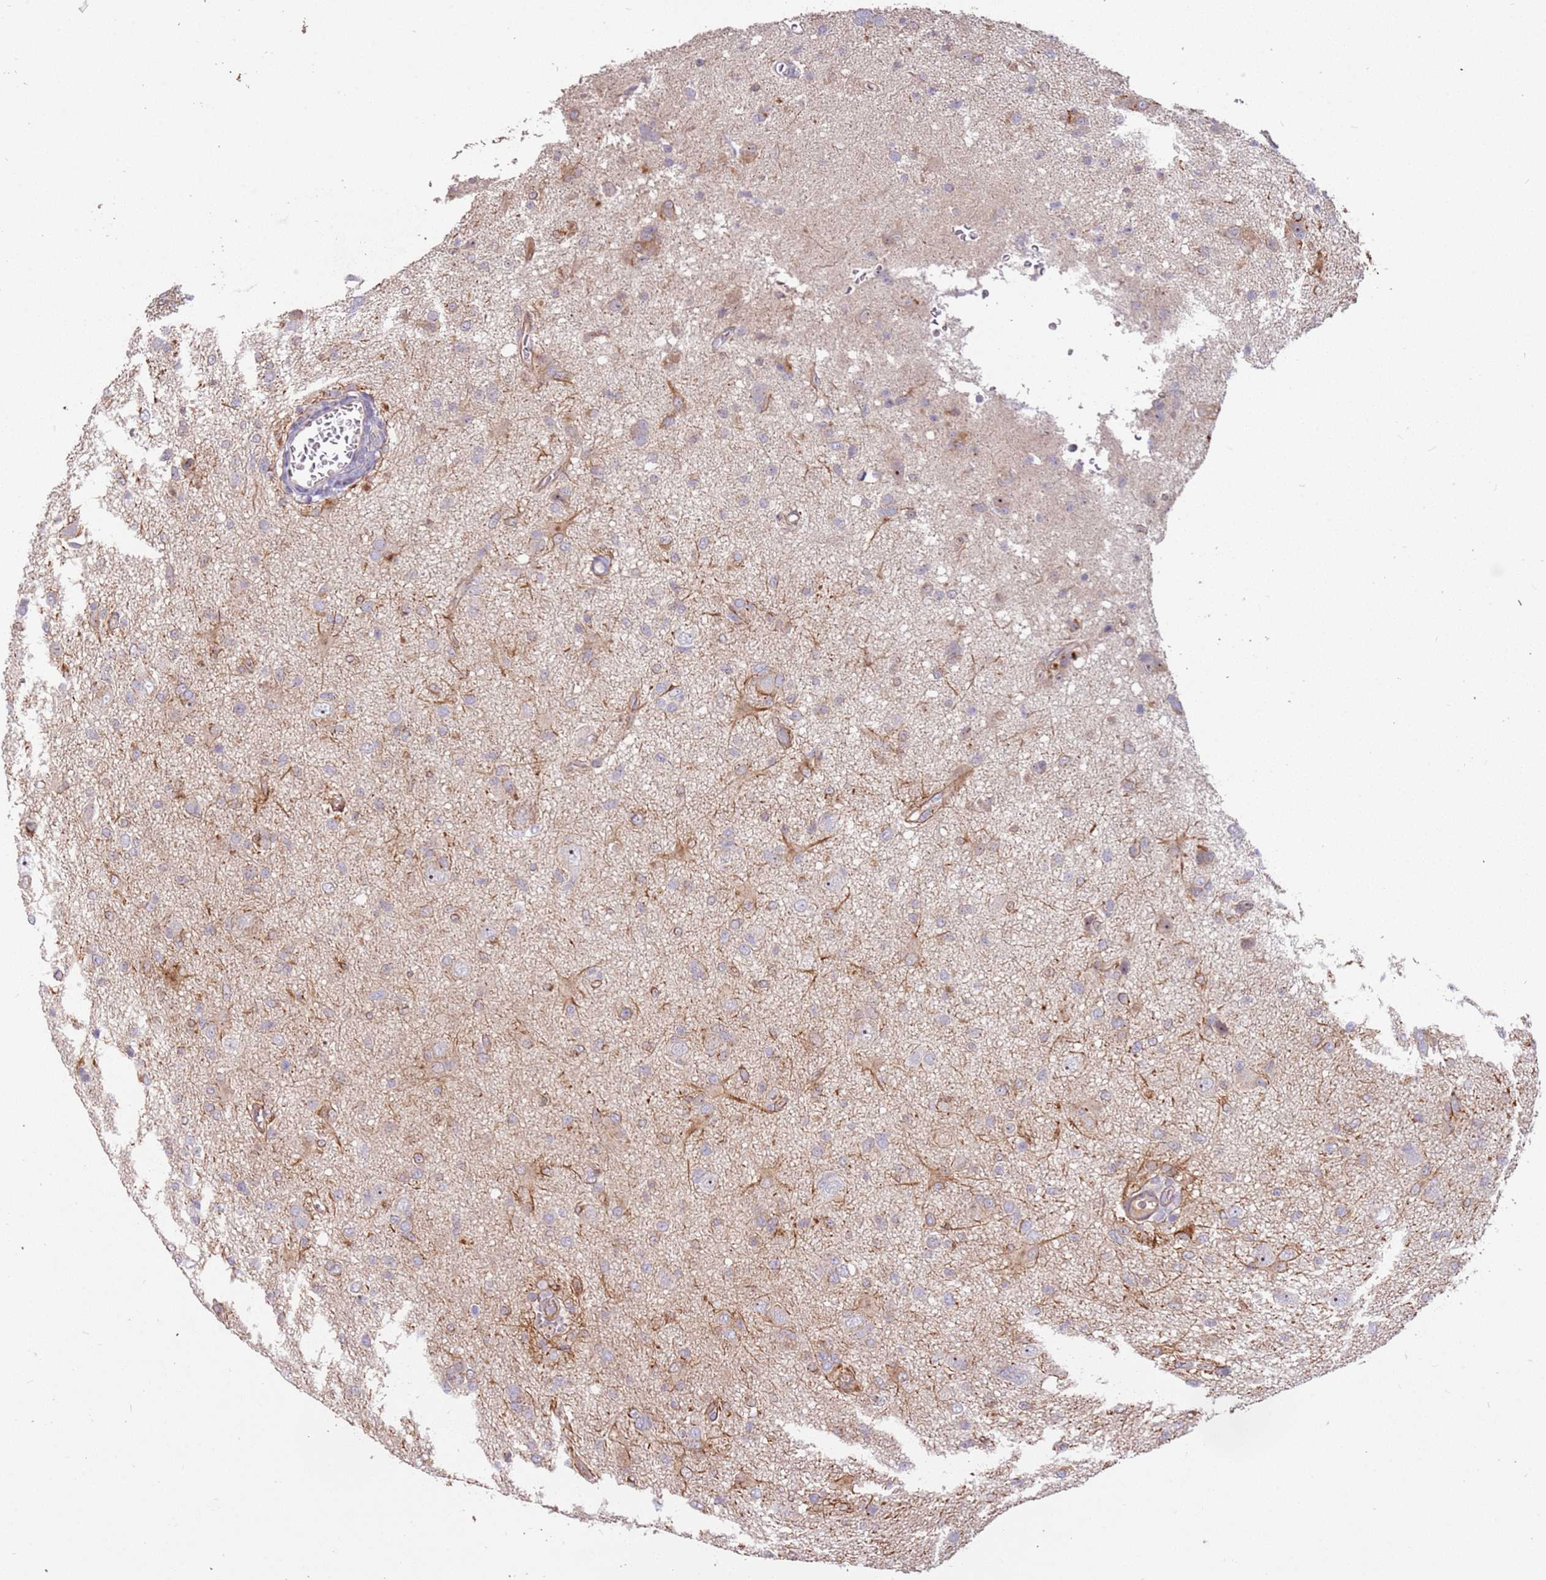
{"staining": {"intensity": "moderate", "quantity": "<25%", "location": "cytoplasmic/membranous"}, "tissue": "glioma", "cell_type": "Tumor cells", "image_type": "cancer", "snomed": [{"axis": "morphology", "description": "Glioma, malignant, High grade"}, {"axis": "topography", "description": "Brain"}], "caption": "A brown stain labels moderate cytoplasmic/membranous positivity of a protein in human glioma tumor cells. The staining was performed using DAB (3,3'-diaminobenzidine), with brown indicating positive protein expression. Nuclei are stained blue with hematoxylin.", "gene": "TRAPPC6B", "patient": {"sex": "female", "age": 57}}